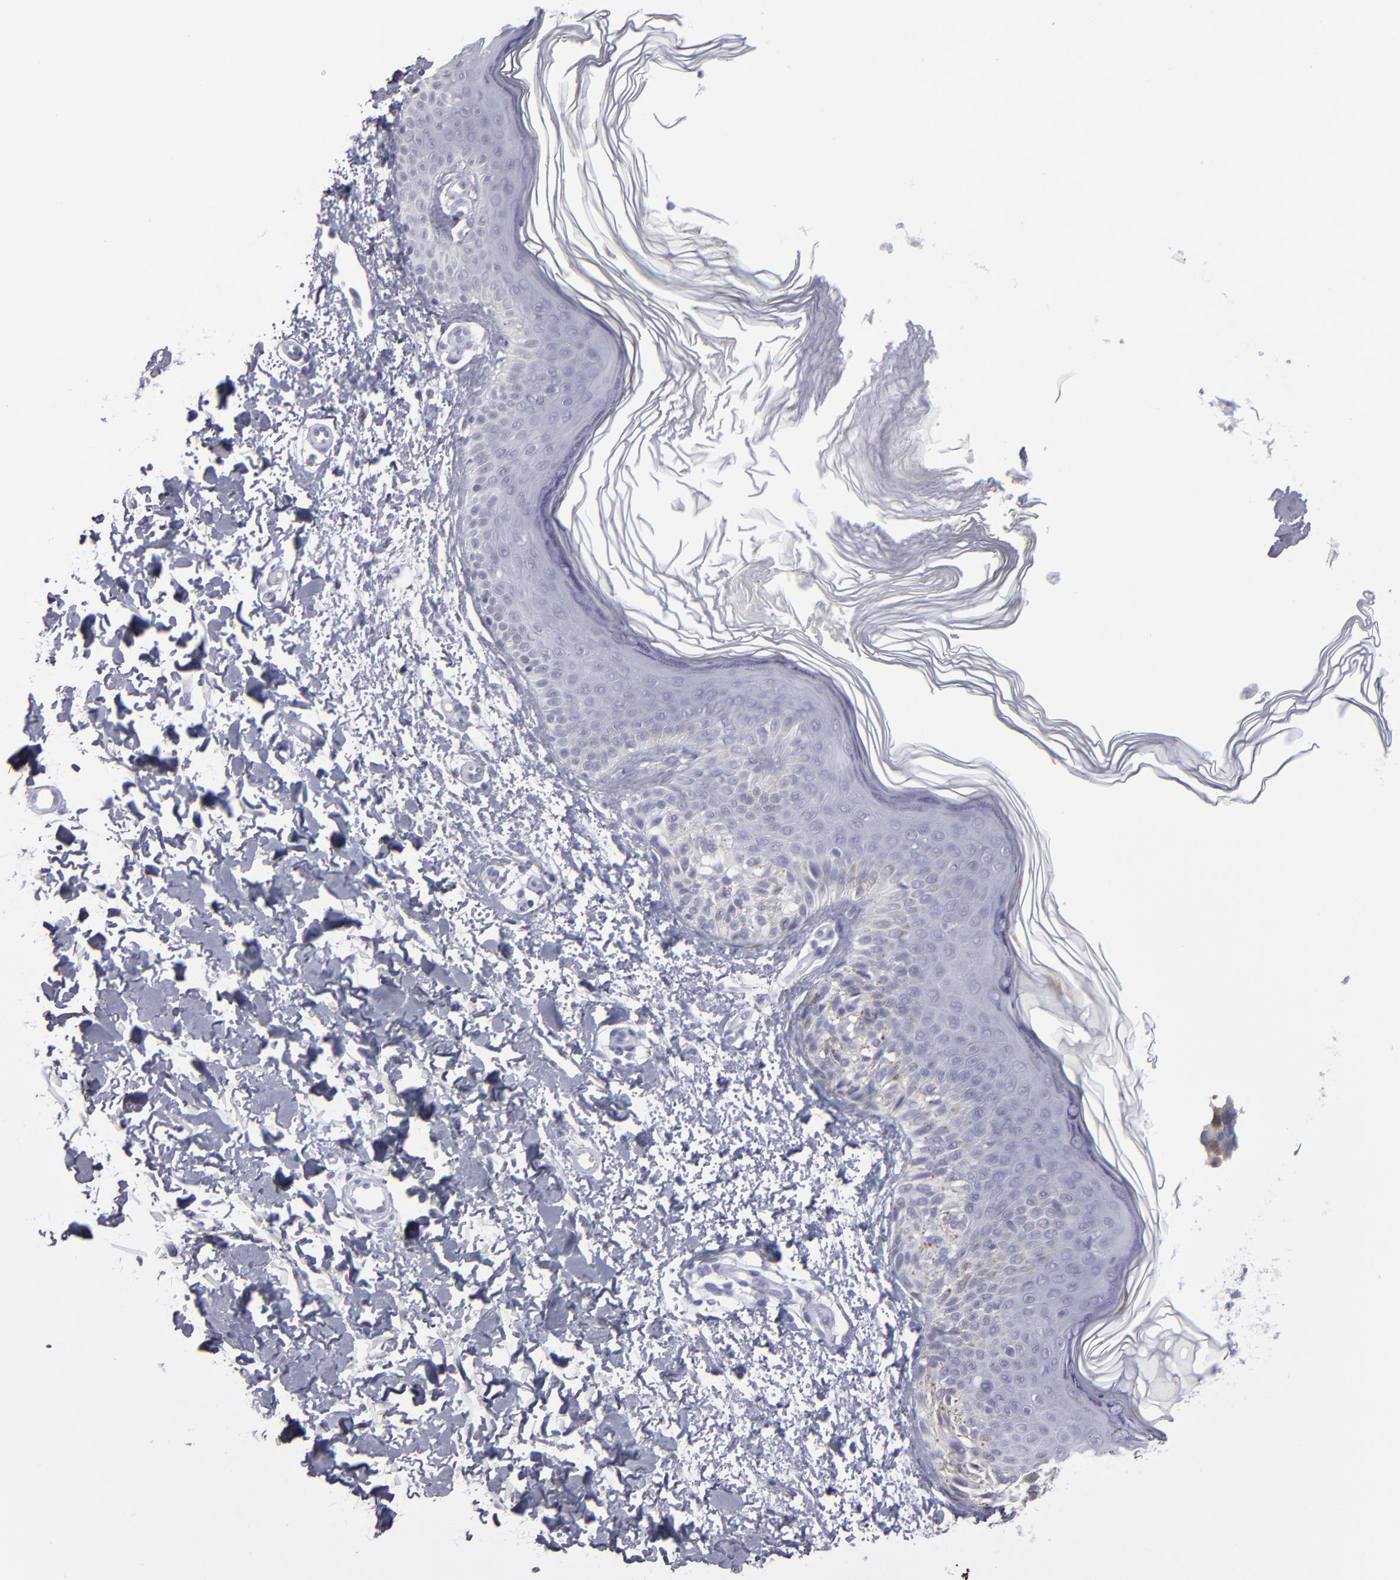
{"staining": {"intensity": "negative", "quantity": "none", "location": "none"}, "tissue": "melanoma", "cell_type": "Tumor cells", "image_type": "cancer", "snomed": [{"axis": "morphology", "description": "Normal tissue, NOS"}, {"axis": "morphology", "description": "Malignant melanoma, NOS"}, {"axis": "topography", "description": "Skin"}], "caption": "Protein analysis of melanoma reveals no significant staining in tumor cells.", "gene": "ALDOB", "patient": {"sex": "male", "age": 83}}